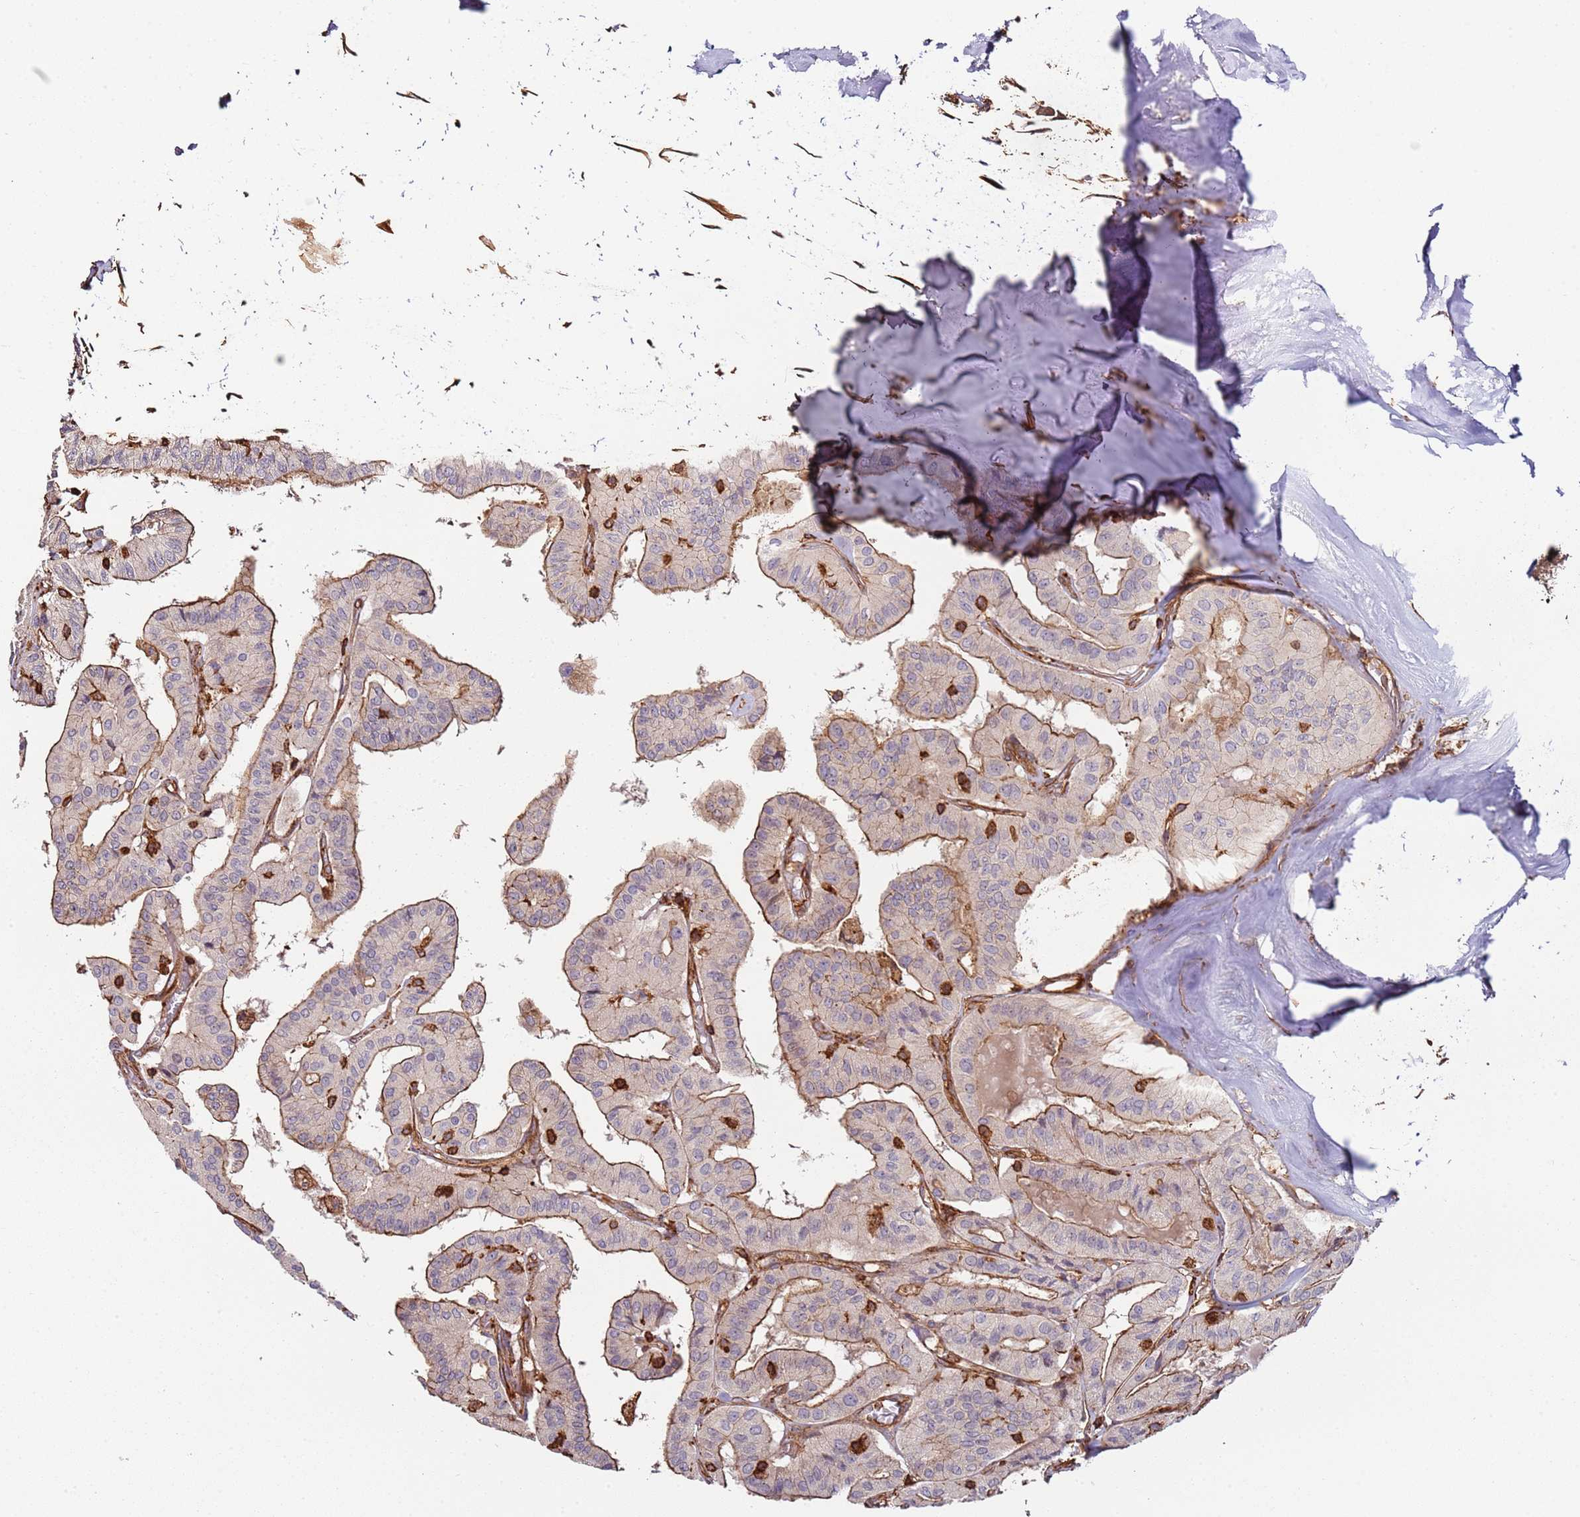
{"staining": {"intensity": "moderate", "quantity": "25%-75%", "location": "cytoplasmic/membranous"}, "tissue": "thyroid cancer", "cell_type": "Tumor cells", "image_type": "cancer", "snomed": [{"axis": "morphology", "description": "Papillary adenocarcinoma, NOS"}, {"axis": "topography", "description": "Thyroid gland"}], "caption": "A photomicrograph showing moderate cytoplasmic/membranous expression in approximately 25%-75% of tumor cells in thyroid papillary adenocarcinoma, as visualized by brown immunohistochemical staining.", "gene": "CYP2U1", "patient": {"sex": "female", "age": 59}}